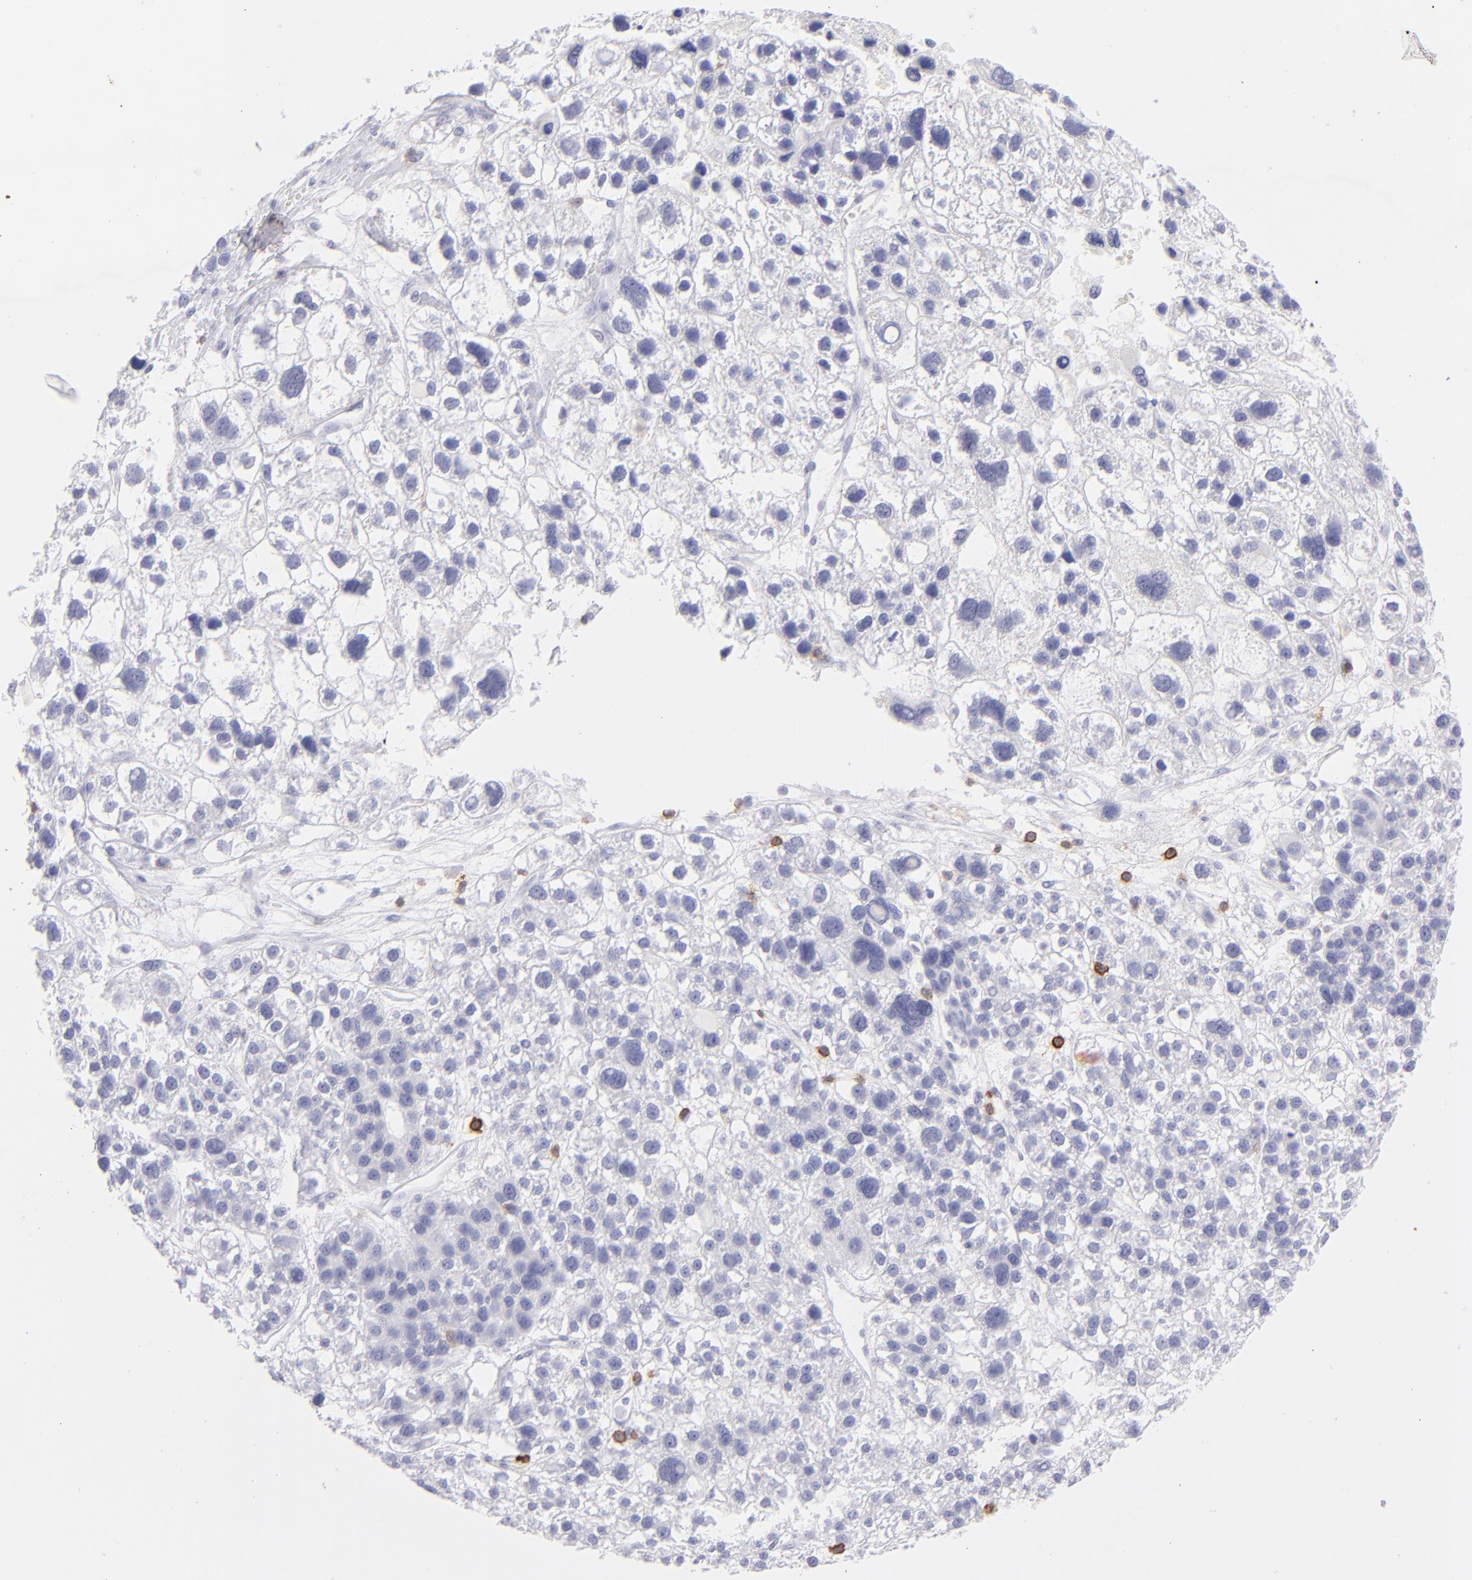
{"staining": {"intensity": "negative", "quantity": "none", "location": "none"}, "tissue": "liver cancer", "cell_type": "Tumor cells", "image_type": "cancer", "snomed": [{"axis": "morphology", "description": "Carcinoma, Hepatocellular, NOS"}, {"axis": "topography", "description": "Liver"}], "caption": "This image is of liver hepatocellular carcinoma stained with IHC to label a protein in brown with the nuclei are counter-stained blue. There is no staining in tumor cells.", "gene": "CD69", "patient": {"sex": "female", "age": 85}}